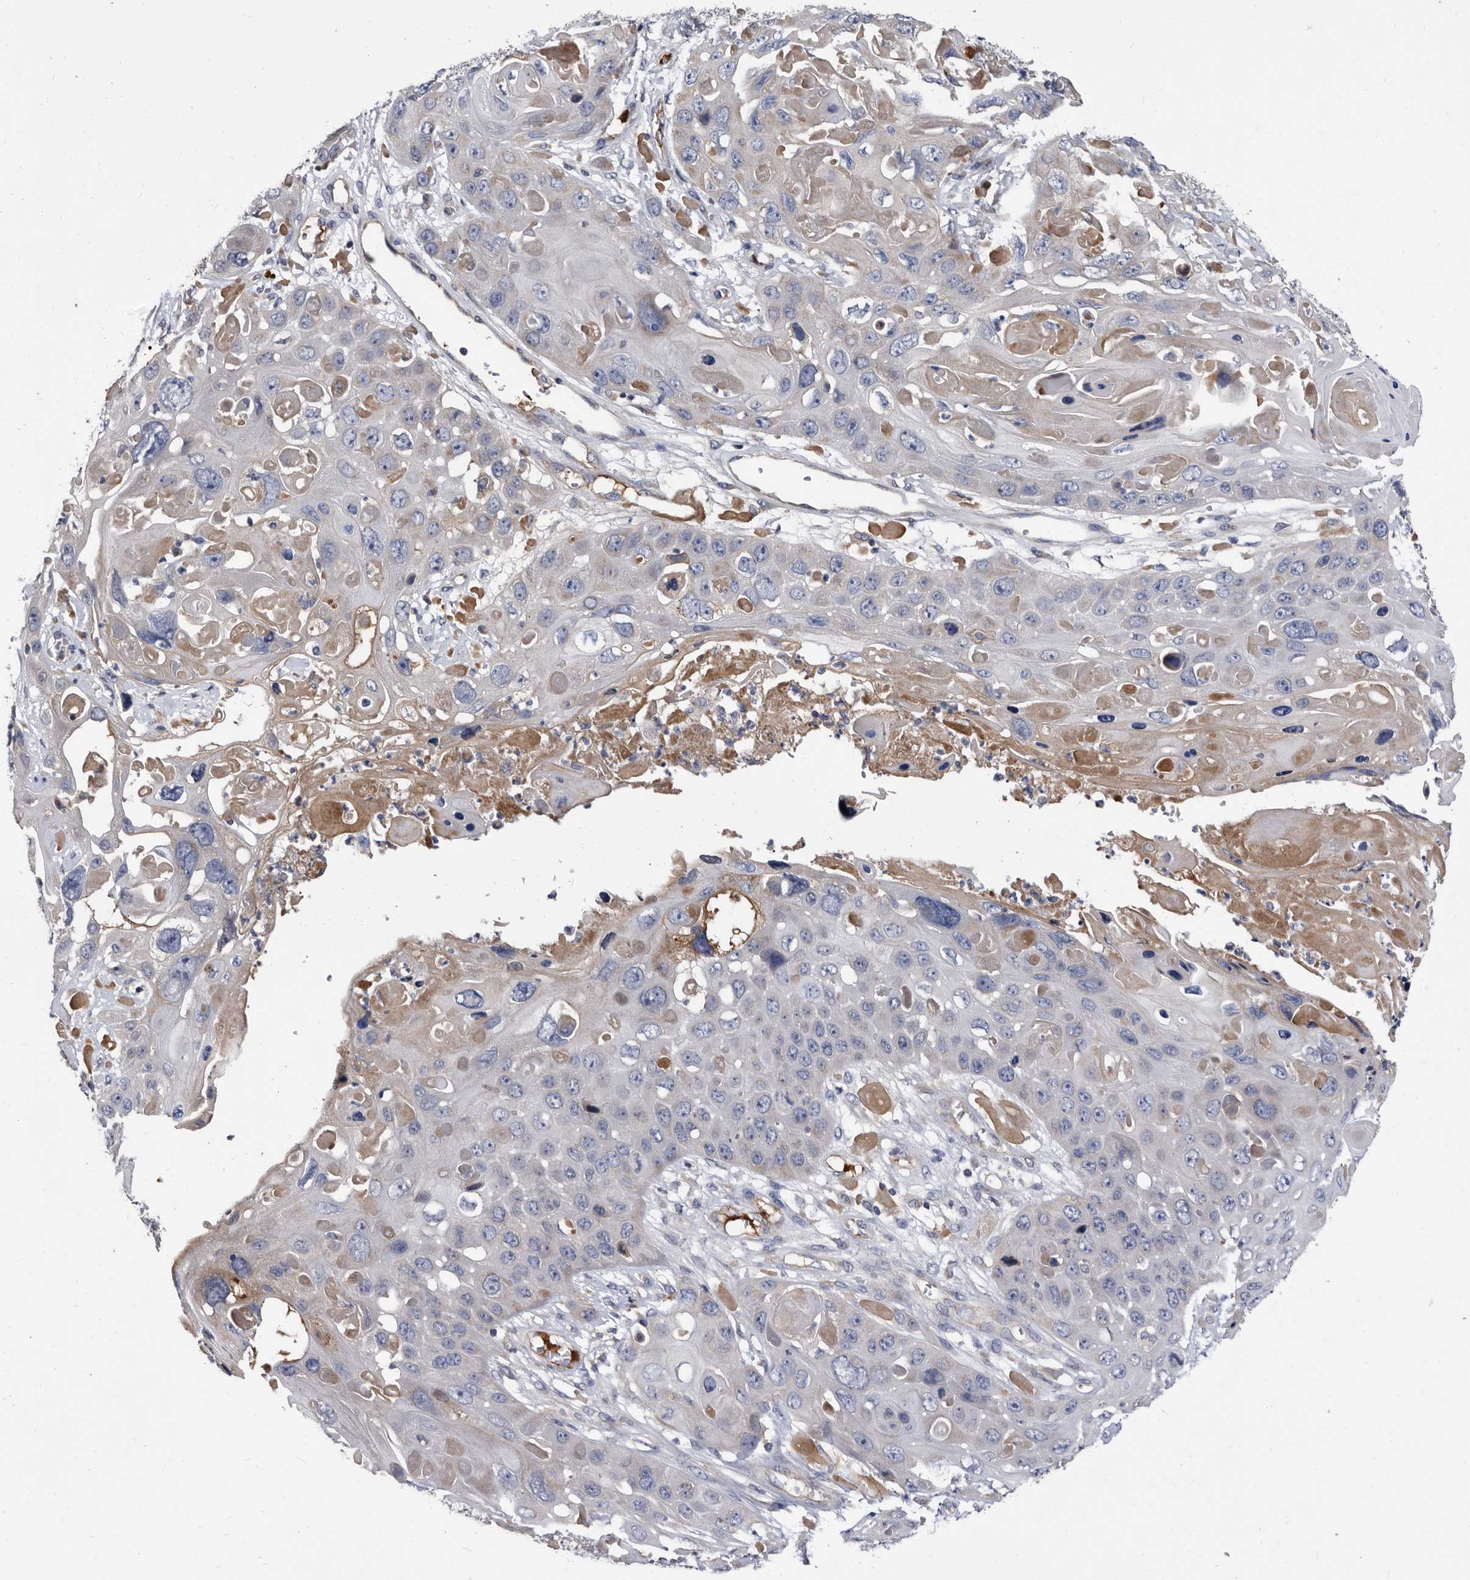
{"staining": {"intensity": "negative", "quantity": "none", "location": "none"}, "tissue": "skin cancer", "cell_type": "Tumor cells", "image_type": "cancer", "snomed": [{"axis": "morphology", "description": "Squamous cell carcinoma, NOS"}, {"axis": "topography", "description": "Skin"}], "caption": "A high-resolution photomicrograph shows immunohistochemistry staining of skin squamous cell carcinoma, which displays no significant staining in tumor cells. The staining is performed using DAB brown chromogen with nuclei counter-stained in using hematoxylin.", "gene": "DTNBP1", "patient": {"sex": "male", "age": 55}}